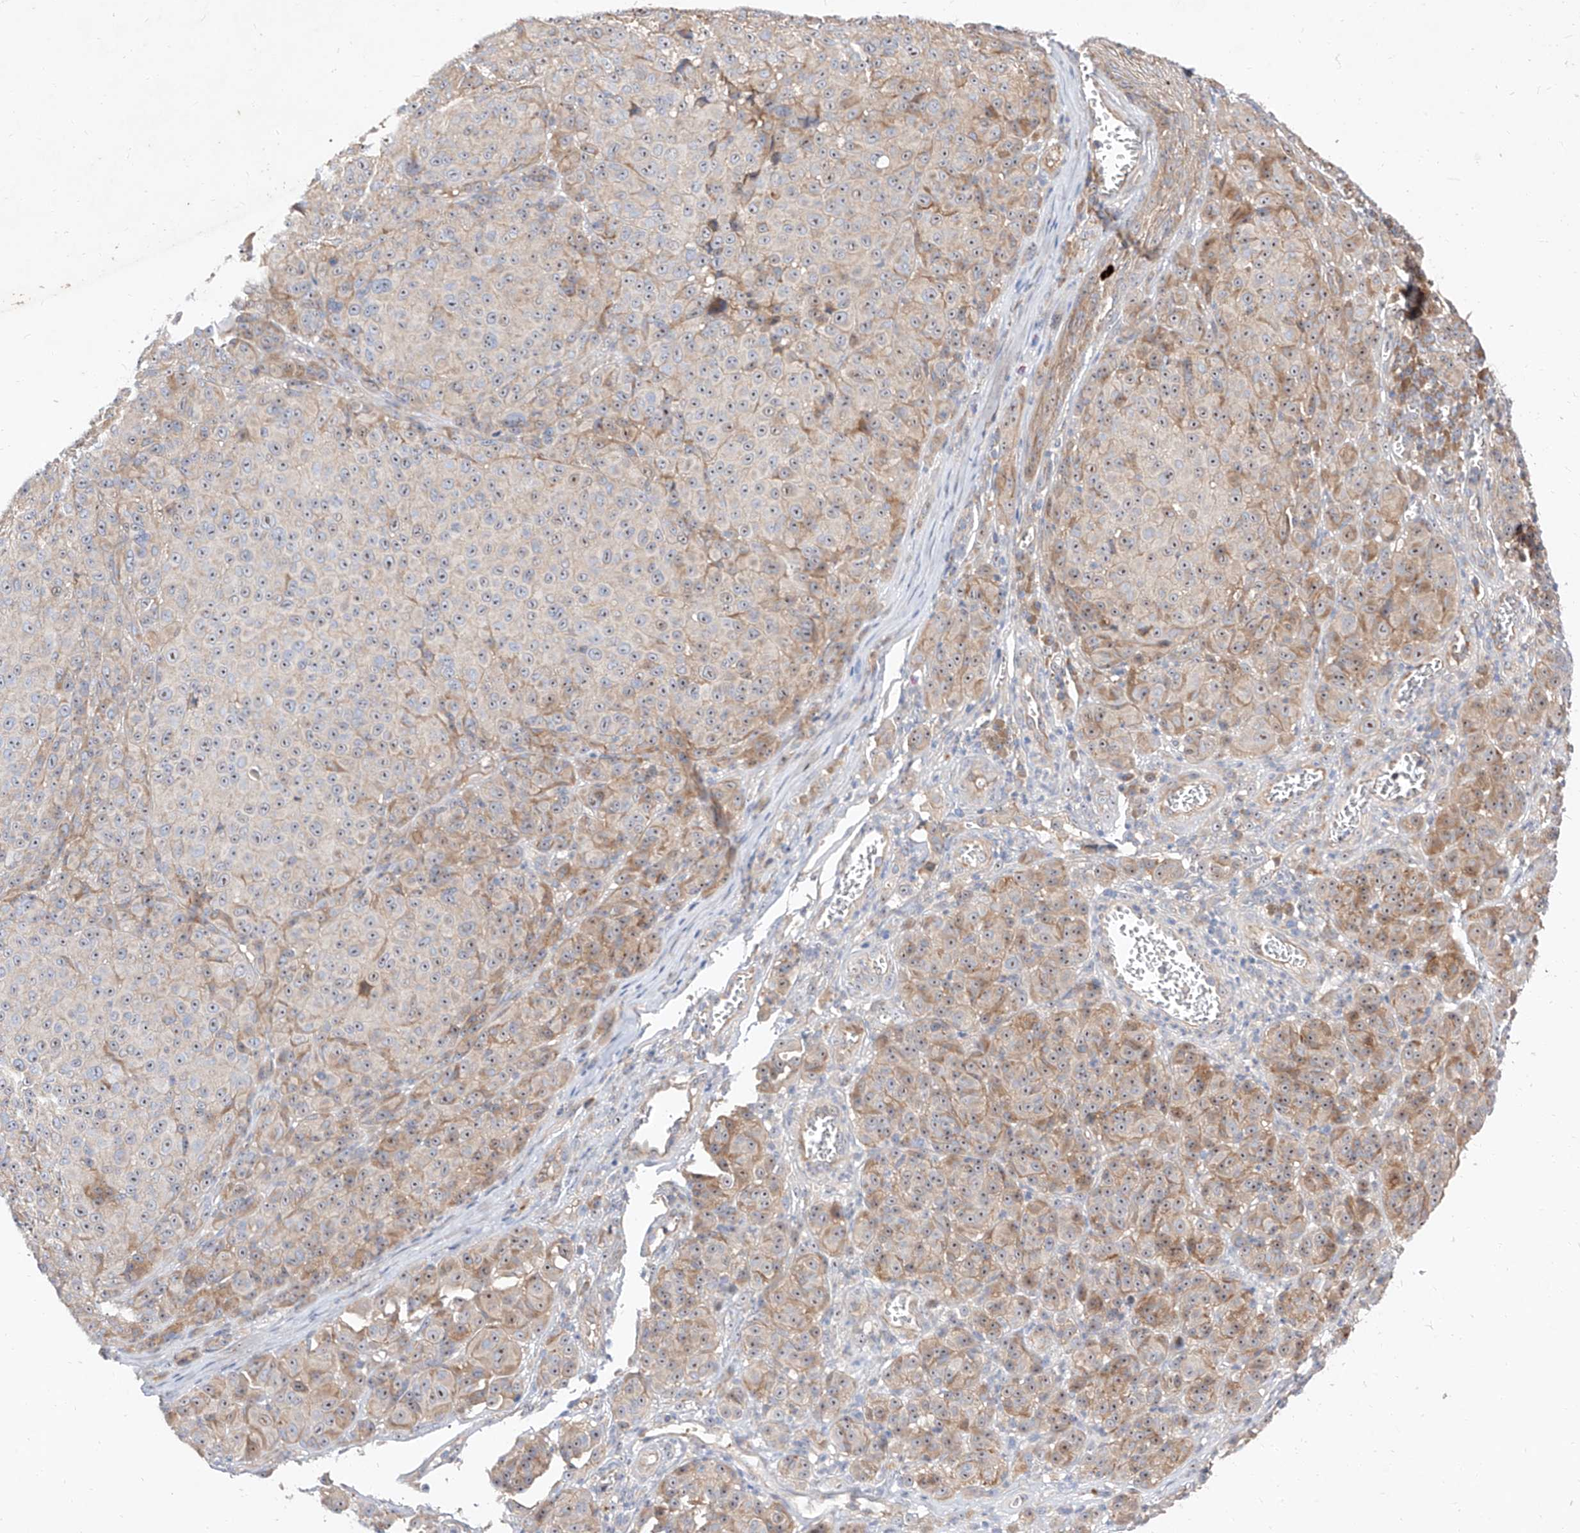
{"staining": {"intensity": "weak", "quantity": "25%-75%", "location": "cytoplasmic/membranous"}, "tissue": "melanoma", "cell_type": "Tumor cells", "image_type": "cancer", "snomed": [{"axis": "morphology", "description": "Malignant melanoma, NOS"}, {"axis": "topography", "description": "Skin"}], "caption": "Malignant melanoma stained with a protein marker demonstrates weak staining in tumor cells.", "gene": "DIRAS3", "patient": {"sex": "male", "age": 73}}